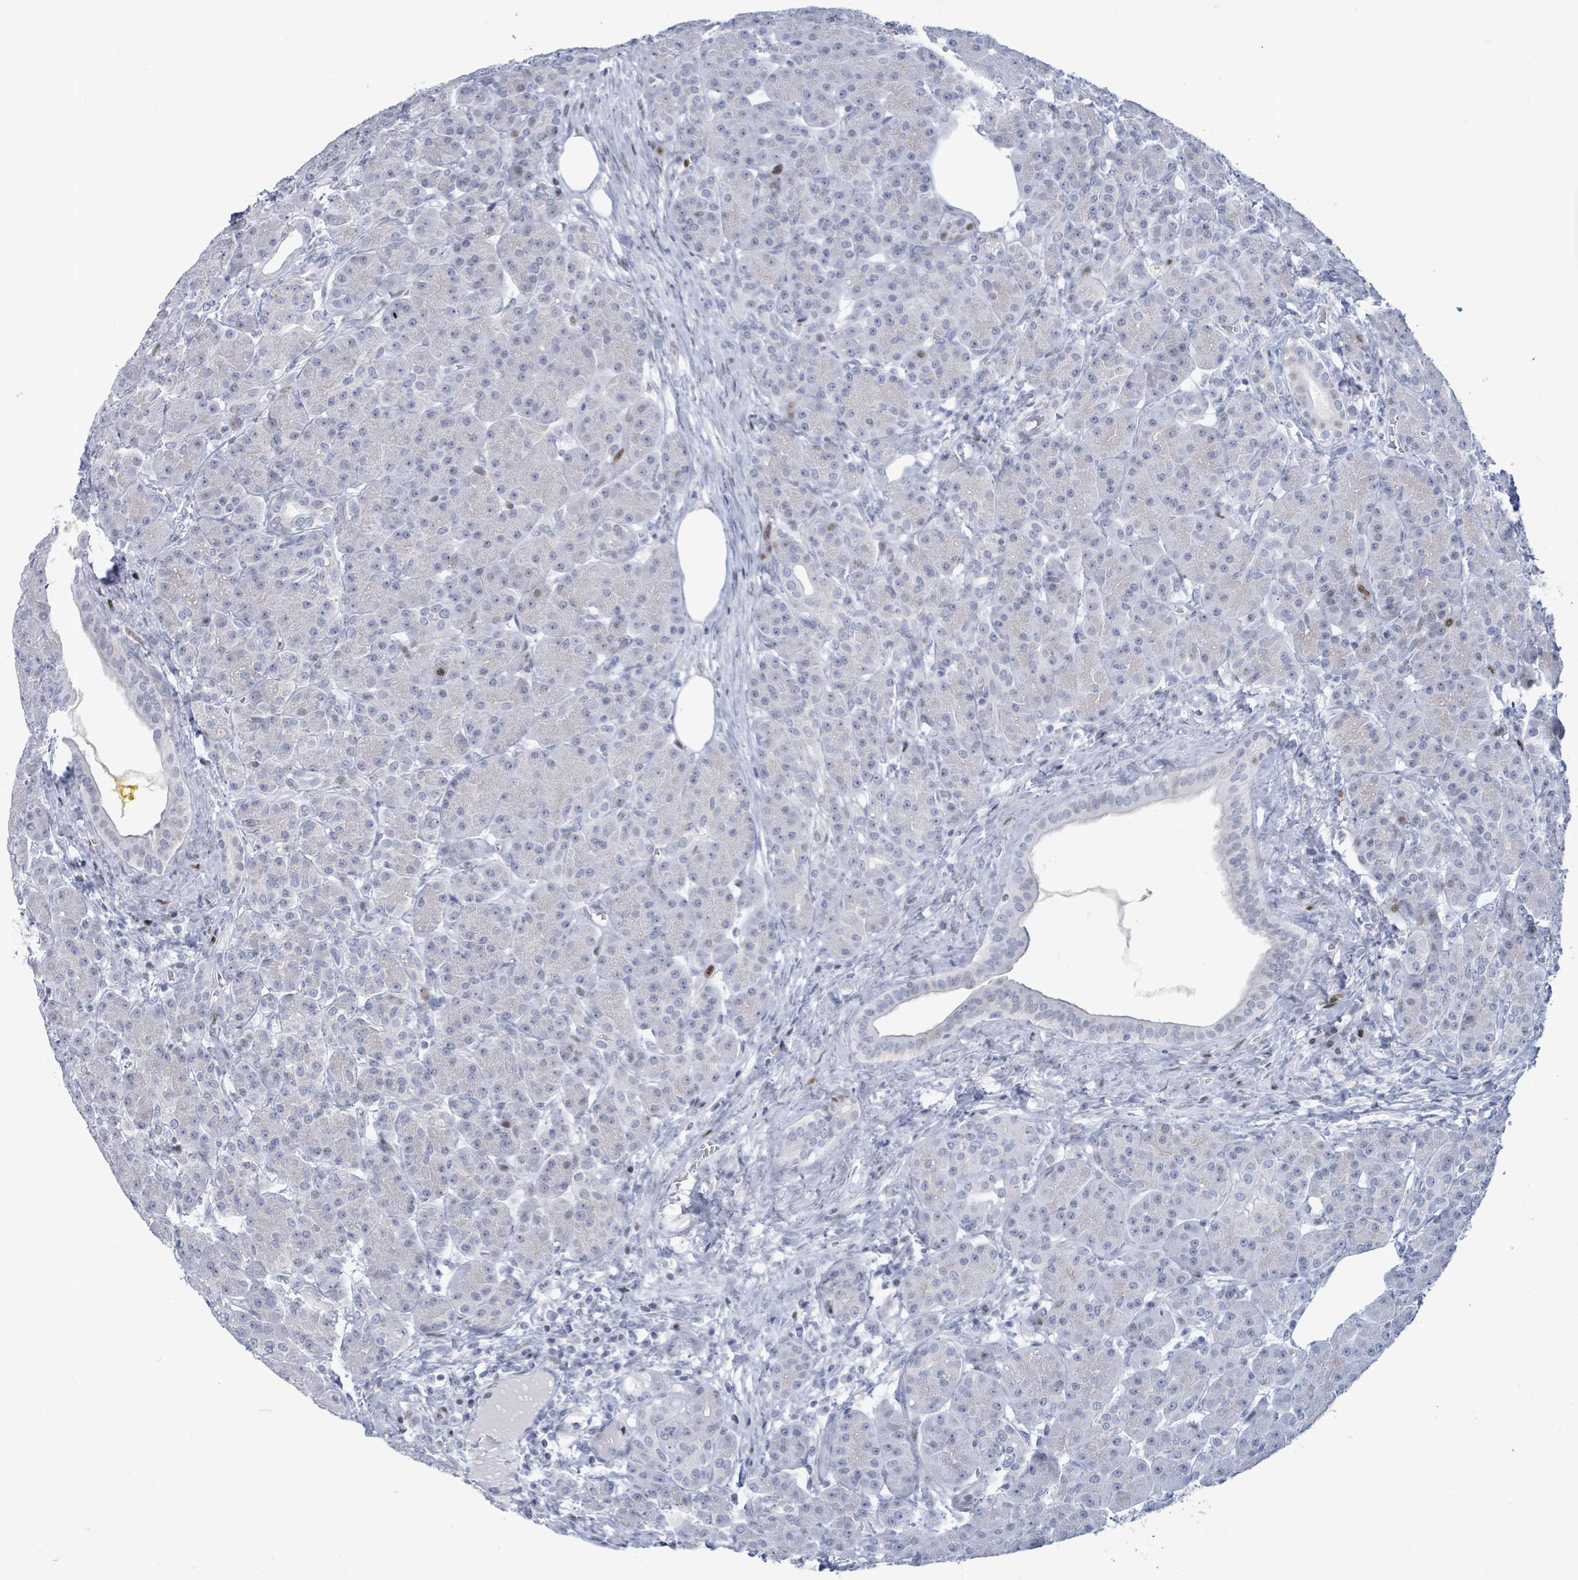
{"staining": {"intensity": "moderate", "quantity": "<25%", "location": "nuclear"}, "tissue": "pancreas", "cell_type": "Exocrine glandular cells", "image_type": "normal", "snomed": [{"axis": "morphology", "description": "Normal tissue, NOS"}, {"axis": "topography", "description": "Pancreas"}], "caption": "IHC histopathology image of unremarkable human pancreas stained for a protein (brown), which shows low levels of moderate nuclear positivity in approximately <25% of exocrine glandular cells.", "gene": "MALL", "patient": {"sex": "male", "age": 63}}